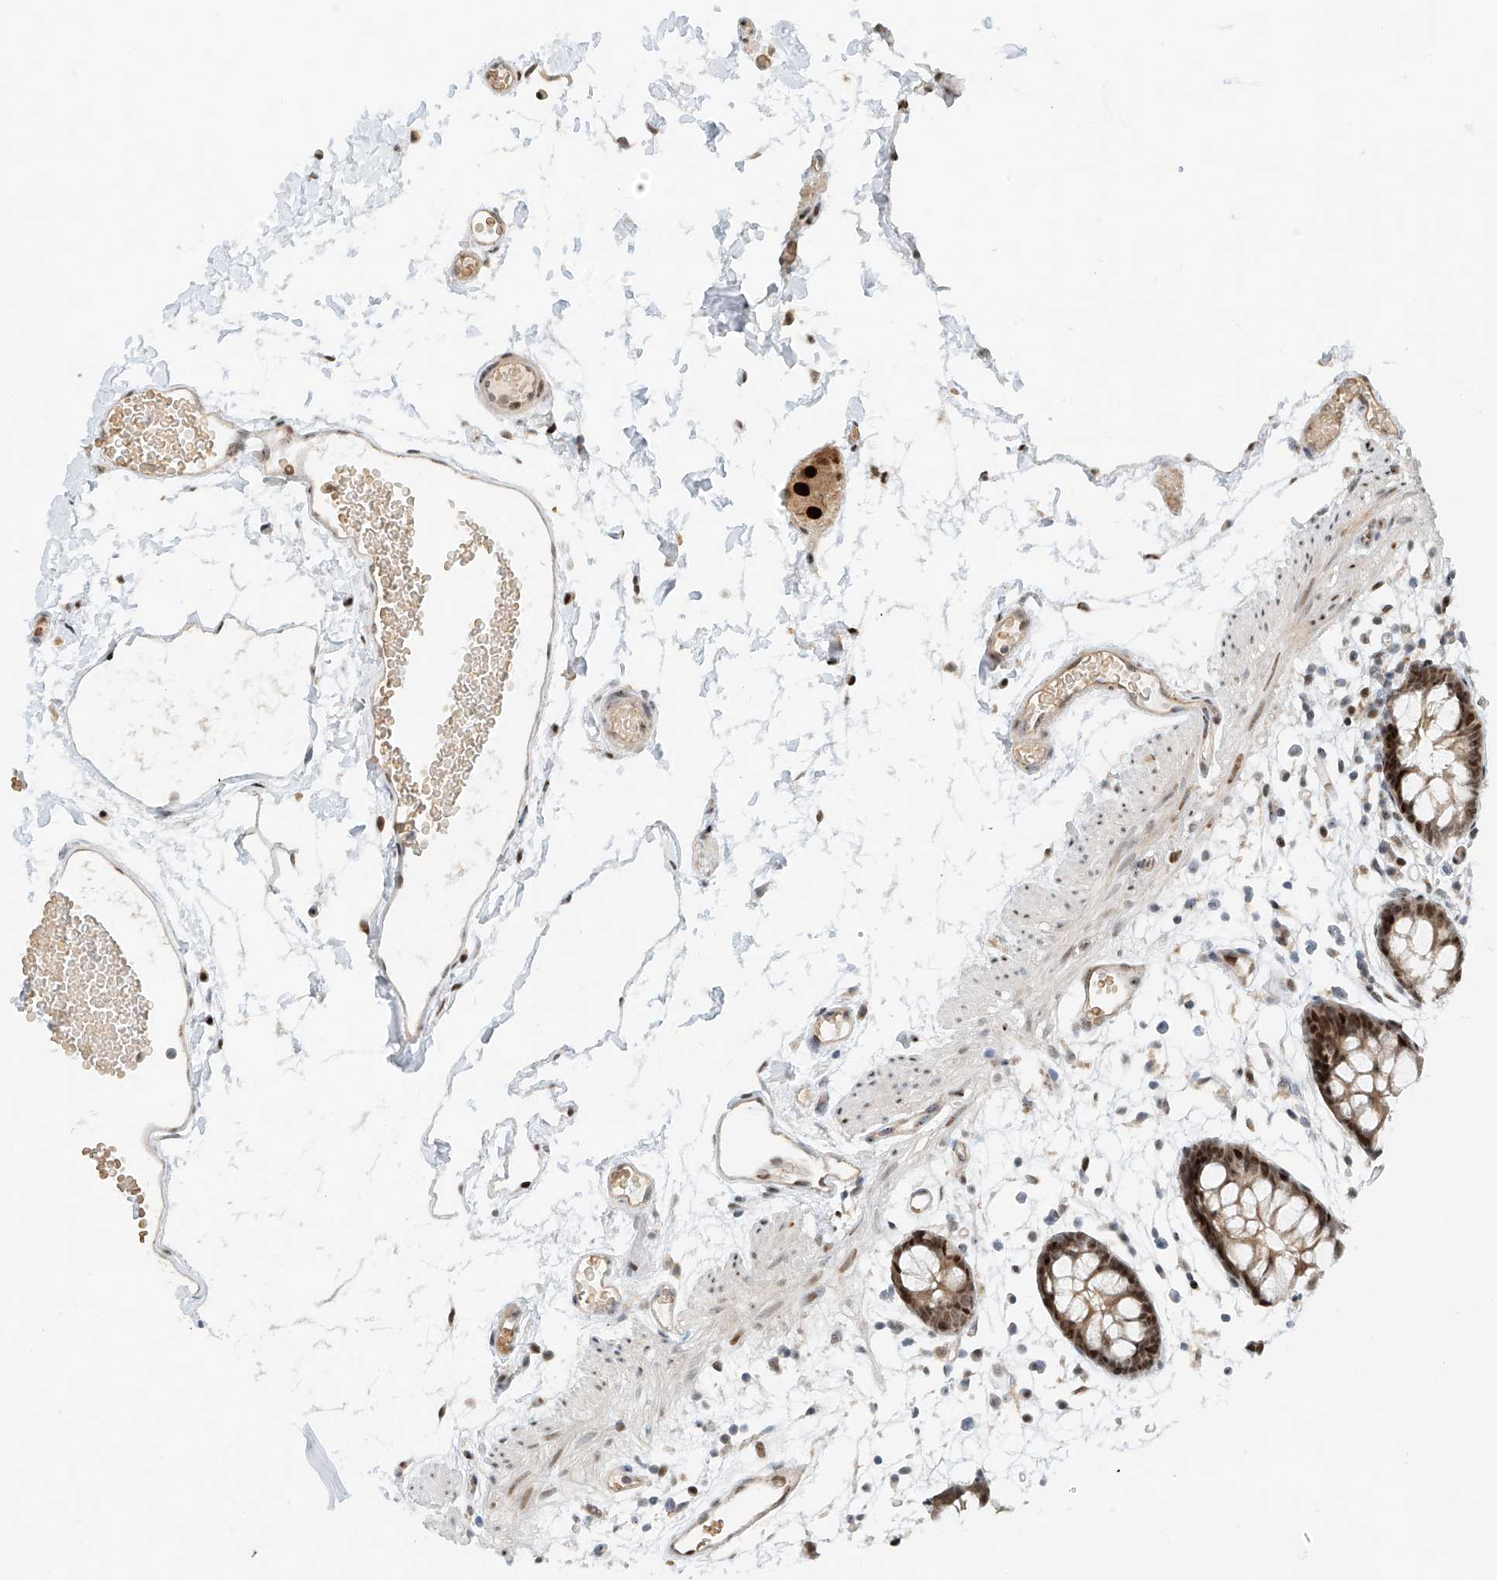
{"staining": {"intensity": "moderate", "quantity": "25%-75%", "location": "cytoplasmic/membranous,nuclear"}, "tissue": "colon", "cell_type": "Endothelial cells", "image_type": "normal", "snomed": [{"axis": "morphology", "description": "Normal tissue, NOS"}, {"axis": "topography", "description": "Colon"}], "caption": "This image shows immunohistochemistry staining of normal colon, with medium moderate cytoplasmic/membranous,nuclear positivity in about 25%-75% of endothelial cells.", "gene": "ZNF514", "patient": {"sex": "male", "age": 56}}